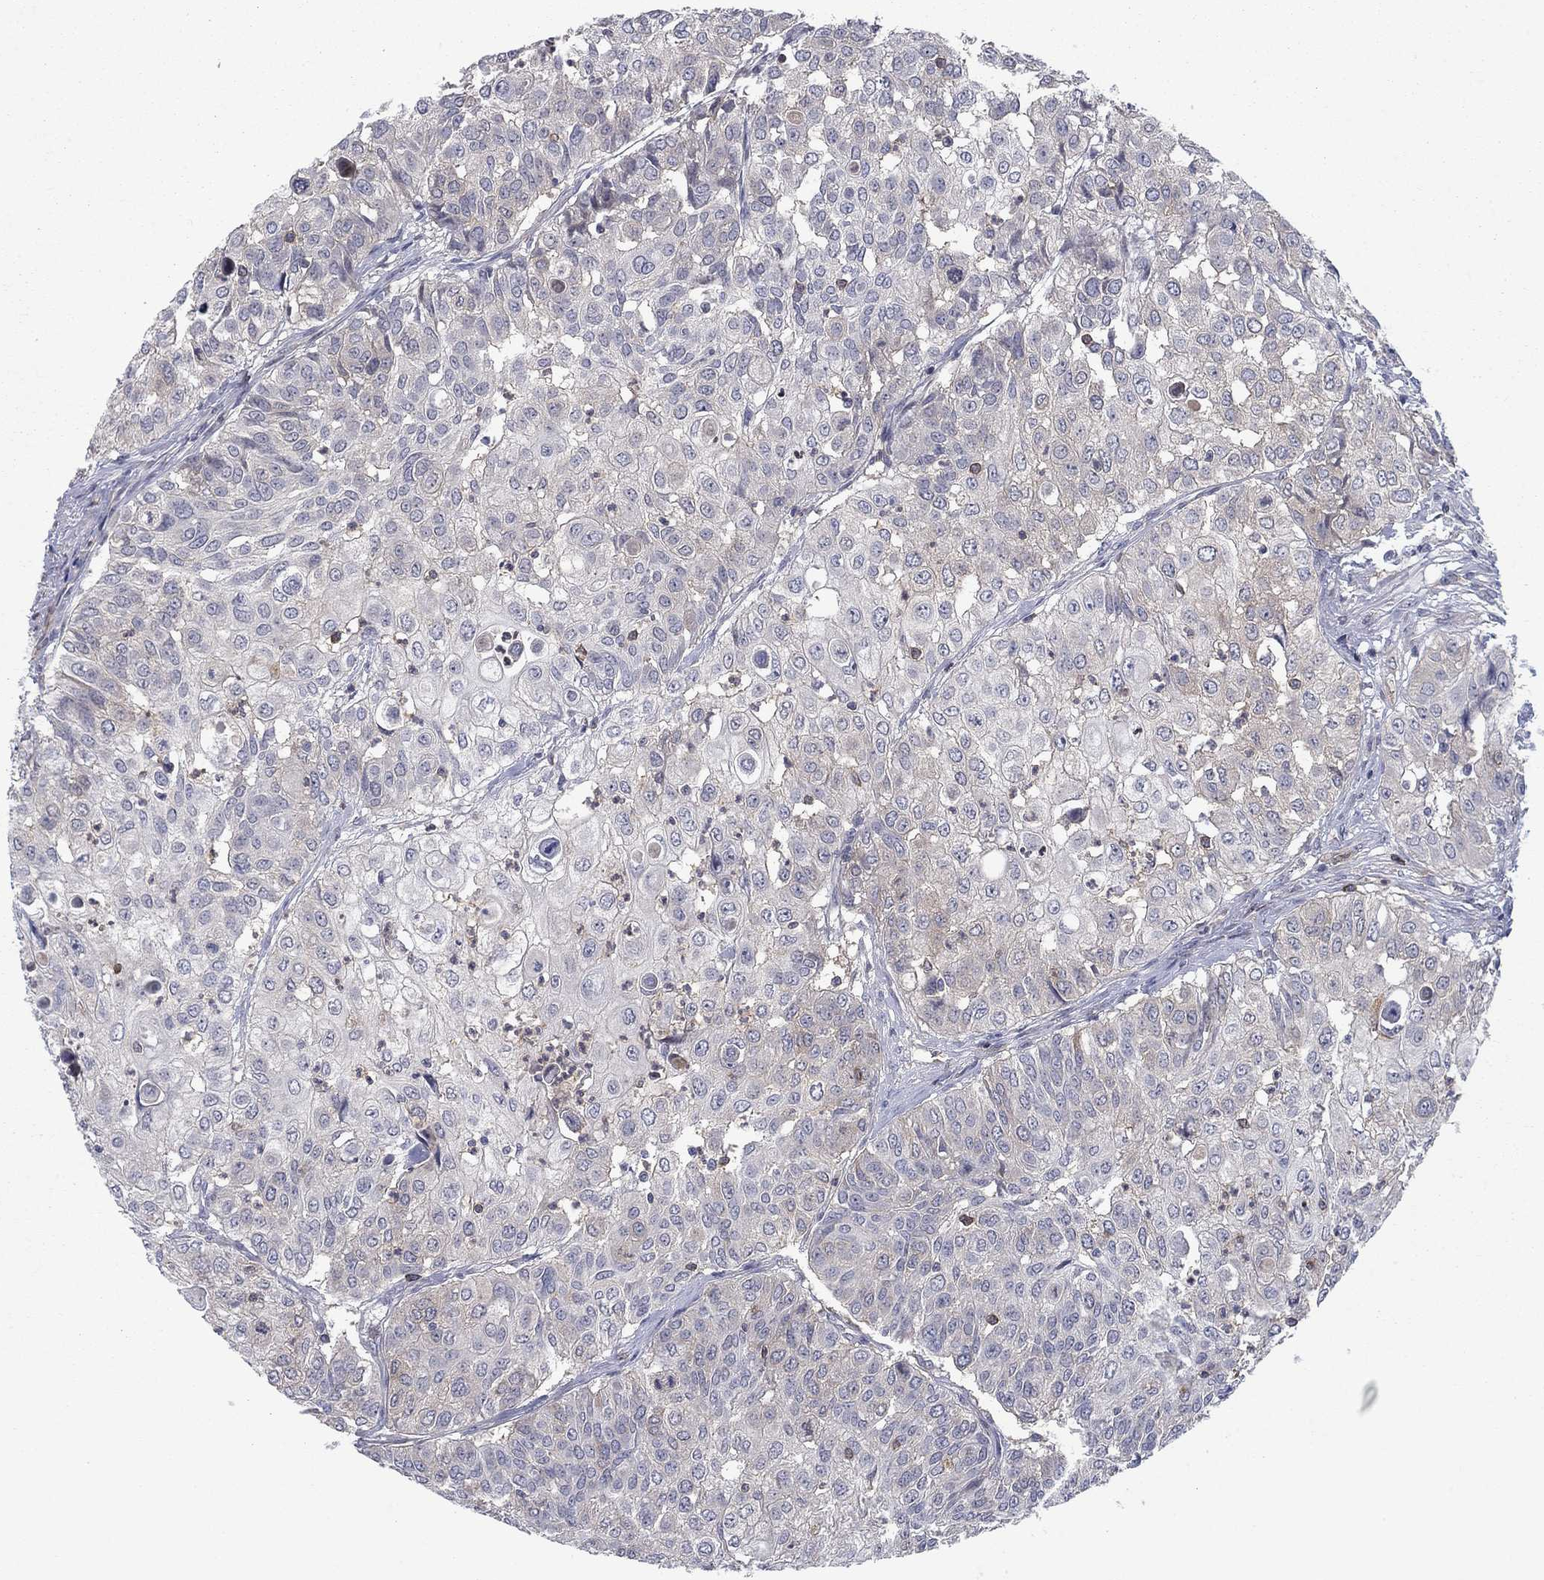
{"staining": {"intensity": "negative", "quantity": "none", "location": "none"}, "tissue": "urothelial cancer", "cell_type": "Tumor cells", "image_type": "cancer", "snomed": [{"axis": "morphology", "description": "Urothelial carcinoma, High grade"}, {"axis": "topography", "description": "Urinary bladder"}], "caption": "Photomicrograph shows no protein positivity in tumor cells of urothelial cancer tissue.", "gene": "KIF15", "patient": {"sex": "female", "age": 79}}